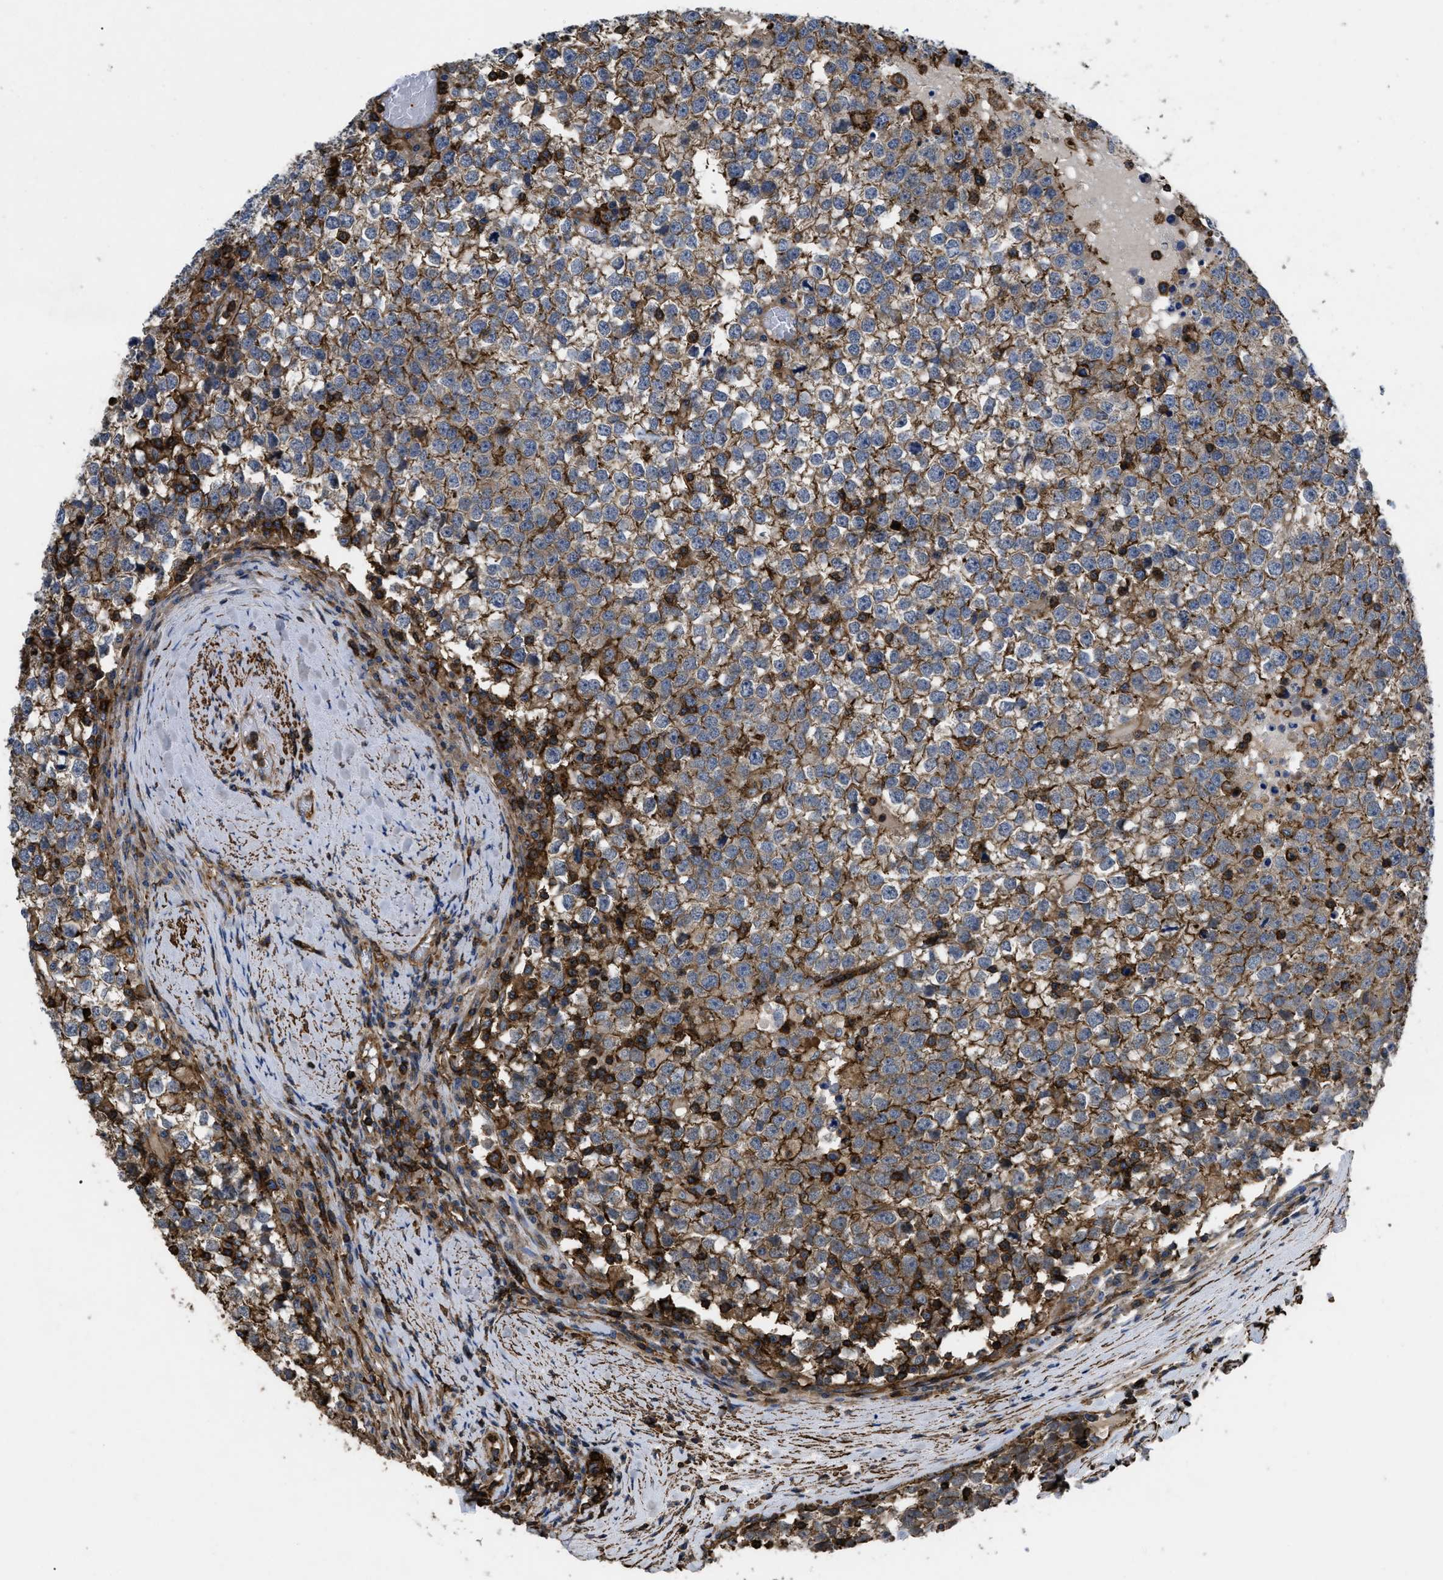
{"staining": {"intensity": "moderate", "quantity": ">75%", "location": "cytoplasmic/membranous"}, "tissue": "testis cancer", "cell_type": "Tumor cells", "image_type": "cancer", "snomed": [{"axis": "morphology", "description": "Seminoma, NOS"}, {"axis": "topography", "description": "Testis"}], "caption": "This histopathology image shows IHC staining of human testis cancer (seminoma), with medium moderate cytoplasmic/membranous positivity in about >75% of tumor cells.", "gene": "SCUBE2", "patient": {"sex": "male", "age": 65}}